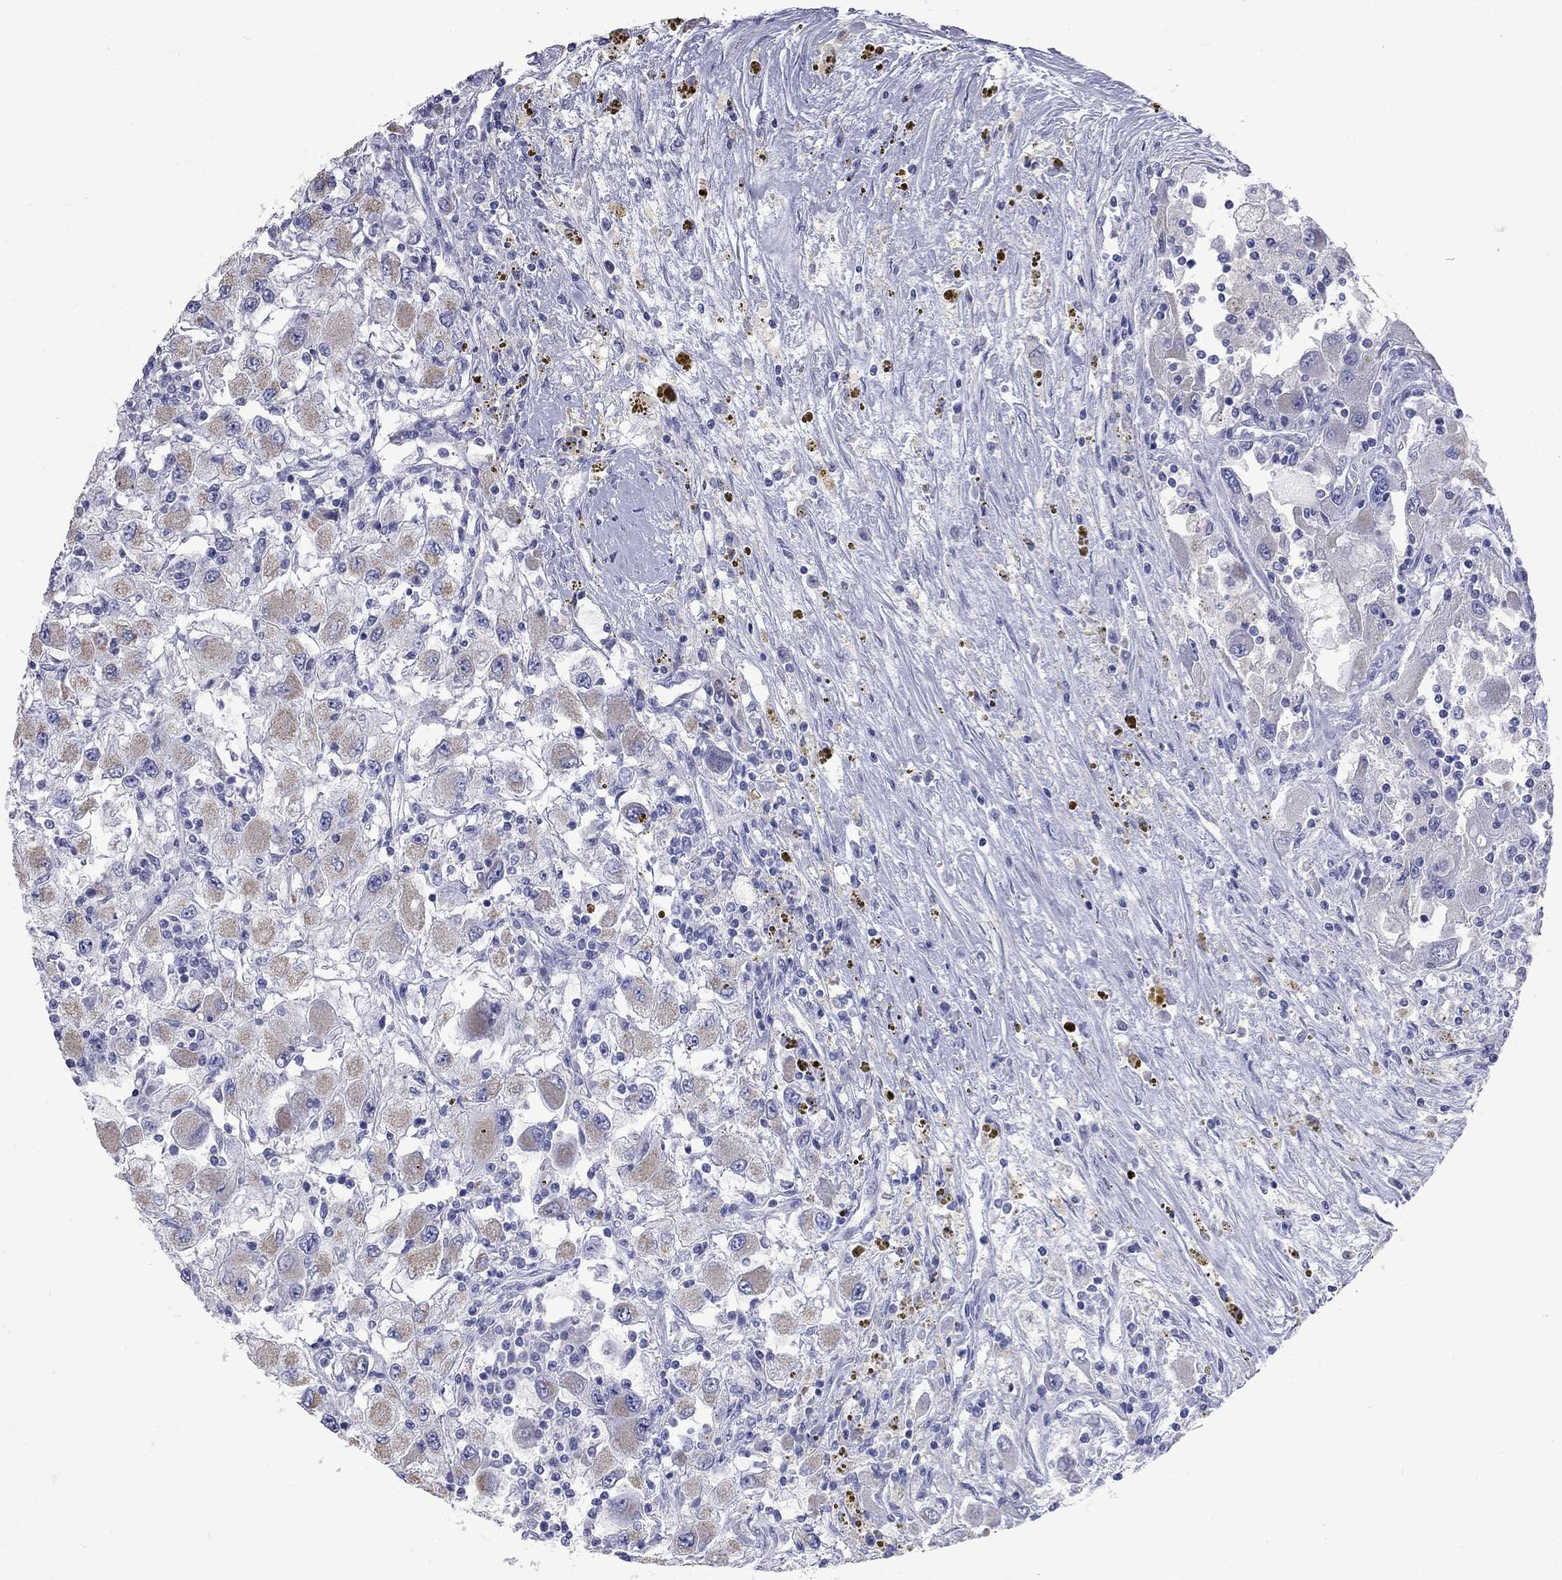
{"staining": {"intensity": "weak", "quantity": ">75%", "location": "cytoplasmic/membranous"}, "tissue": "renal cancer", "cell_type": "Tumor cells", "image_type": "cancer", "snomed": [{"axis": "morphology", "description": "Adenocarcinoma, NOS"}, {"axis": "topography", "description": "Kidney"}], "caption": "Brown immunohistochemical staining in human renal adenocarcinoma exhibits weak cytoplasmic/membranous expression in about >75% of tumor cells.", "gene": "KCND2", "patient": {"sex": "female", "age": 67}}